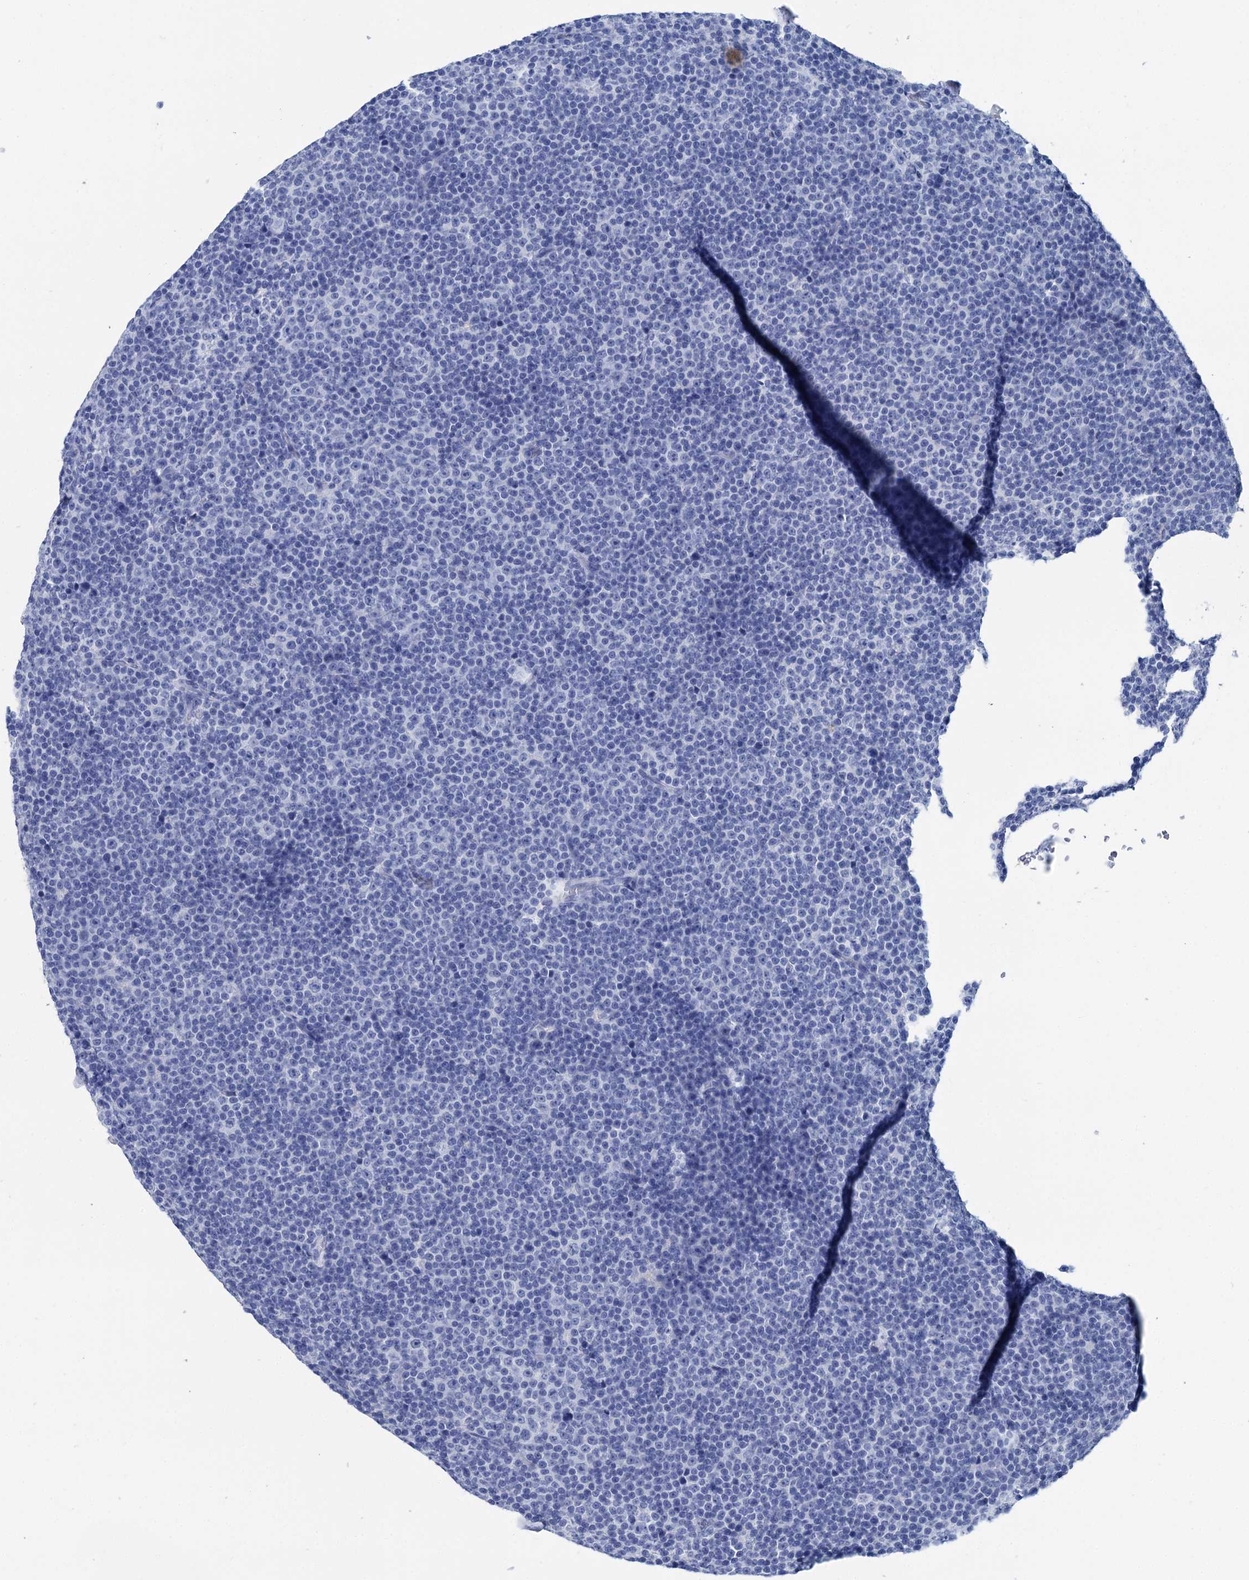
{"staining": {"intensity": "negative", "quantity": "none", "location": "none"}, "tissue": "lymphoma", "cell_type": "Tumor cells", "image_type": "cancer", "snomed": [{"axis": "morphology", "description": "Malignant lymphoma, non-Hodgkin's type, Low grade"}, {"axis": "topography", "description": "Lymph node"}], "caption": "An immunohistochemistry image of low-grade malignant lymphoma, non-Hodgkin's type is shown. There is no staining in tumor cells of low-grade malignant lymphoma, non-Hodgkin's type.", "gene": "BRINP1", "patient": {"sex": "female", "age": 67}}